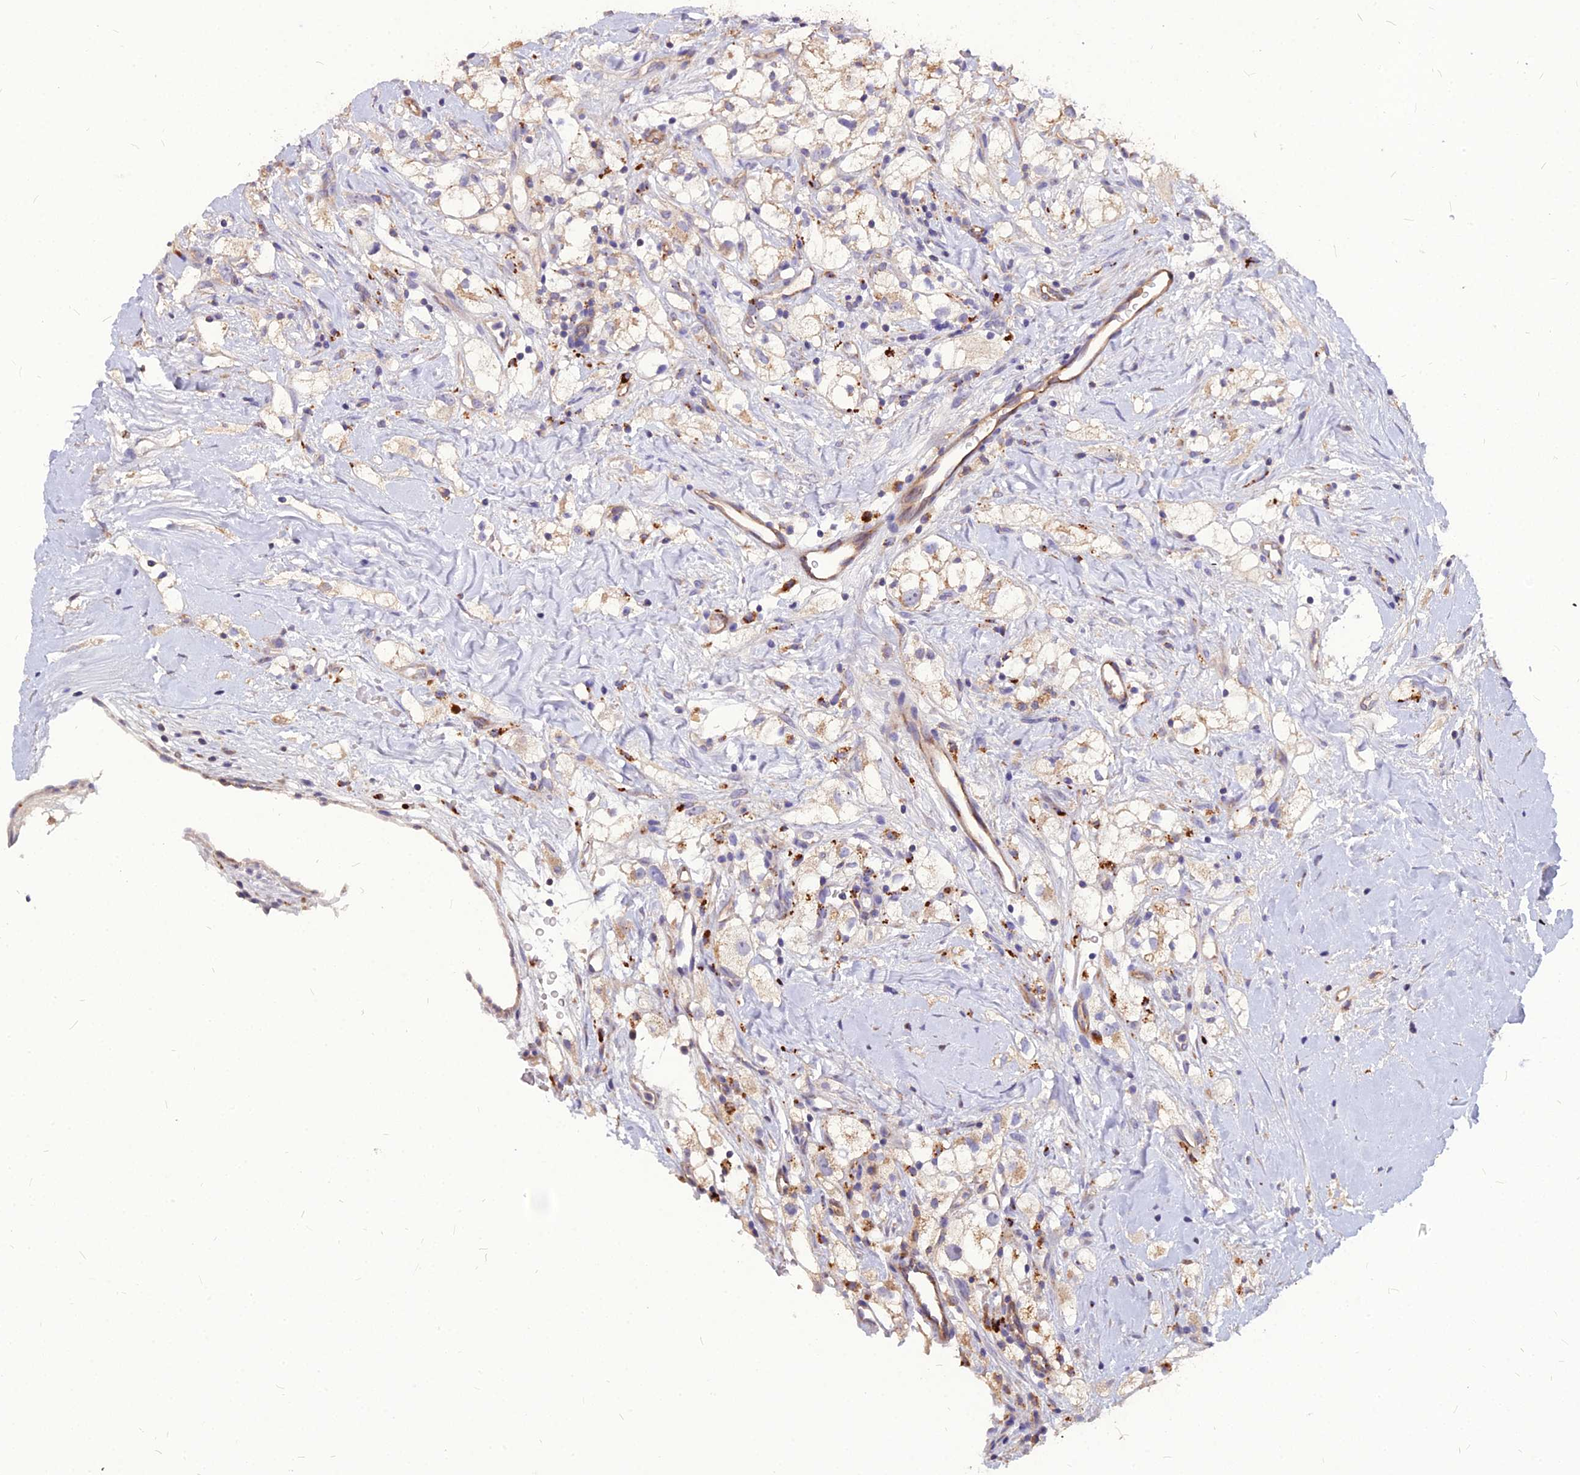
{"staining": {"intensity": "weak", "quantity": "25%-75%", "location": "cytoplasmic/membranous"}, "tissue": "renal cancer", "cell_type": "Tumor cells", "image_type": "cancer", "snomed": [{"axis": "morphology", "description": "Adenocarcinoma, NOS"}, {"axis": "topography", "description": "Kidney"}], "caption": "An immunohistochemistry photomicrograph of tumor tissue is shown. Protein staining in brown labels weak cytoplasmic/membranous positivity in renal adenocarcinoma within tumor cells.", "gene": "PCED1B", "patient": {"sex": "male", "age": 59}}